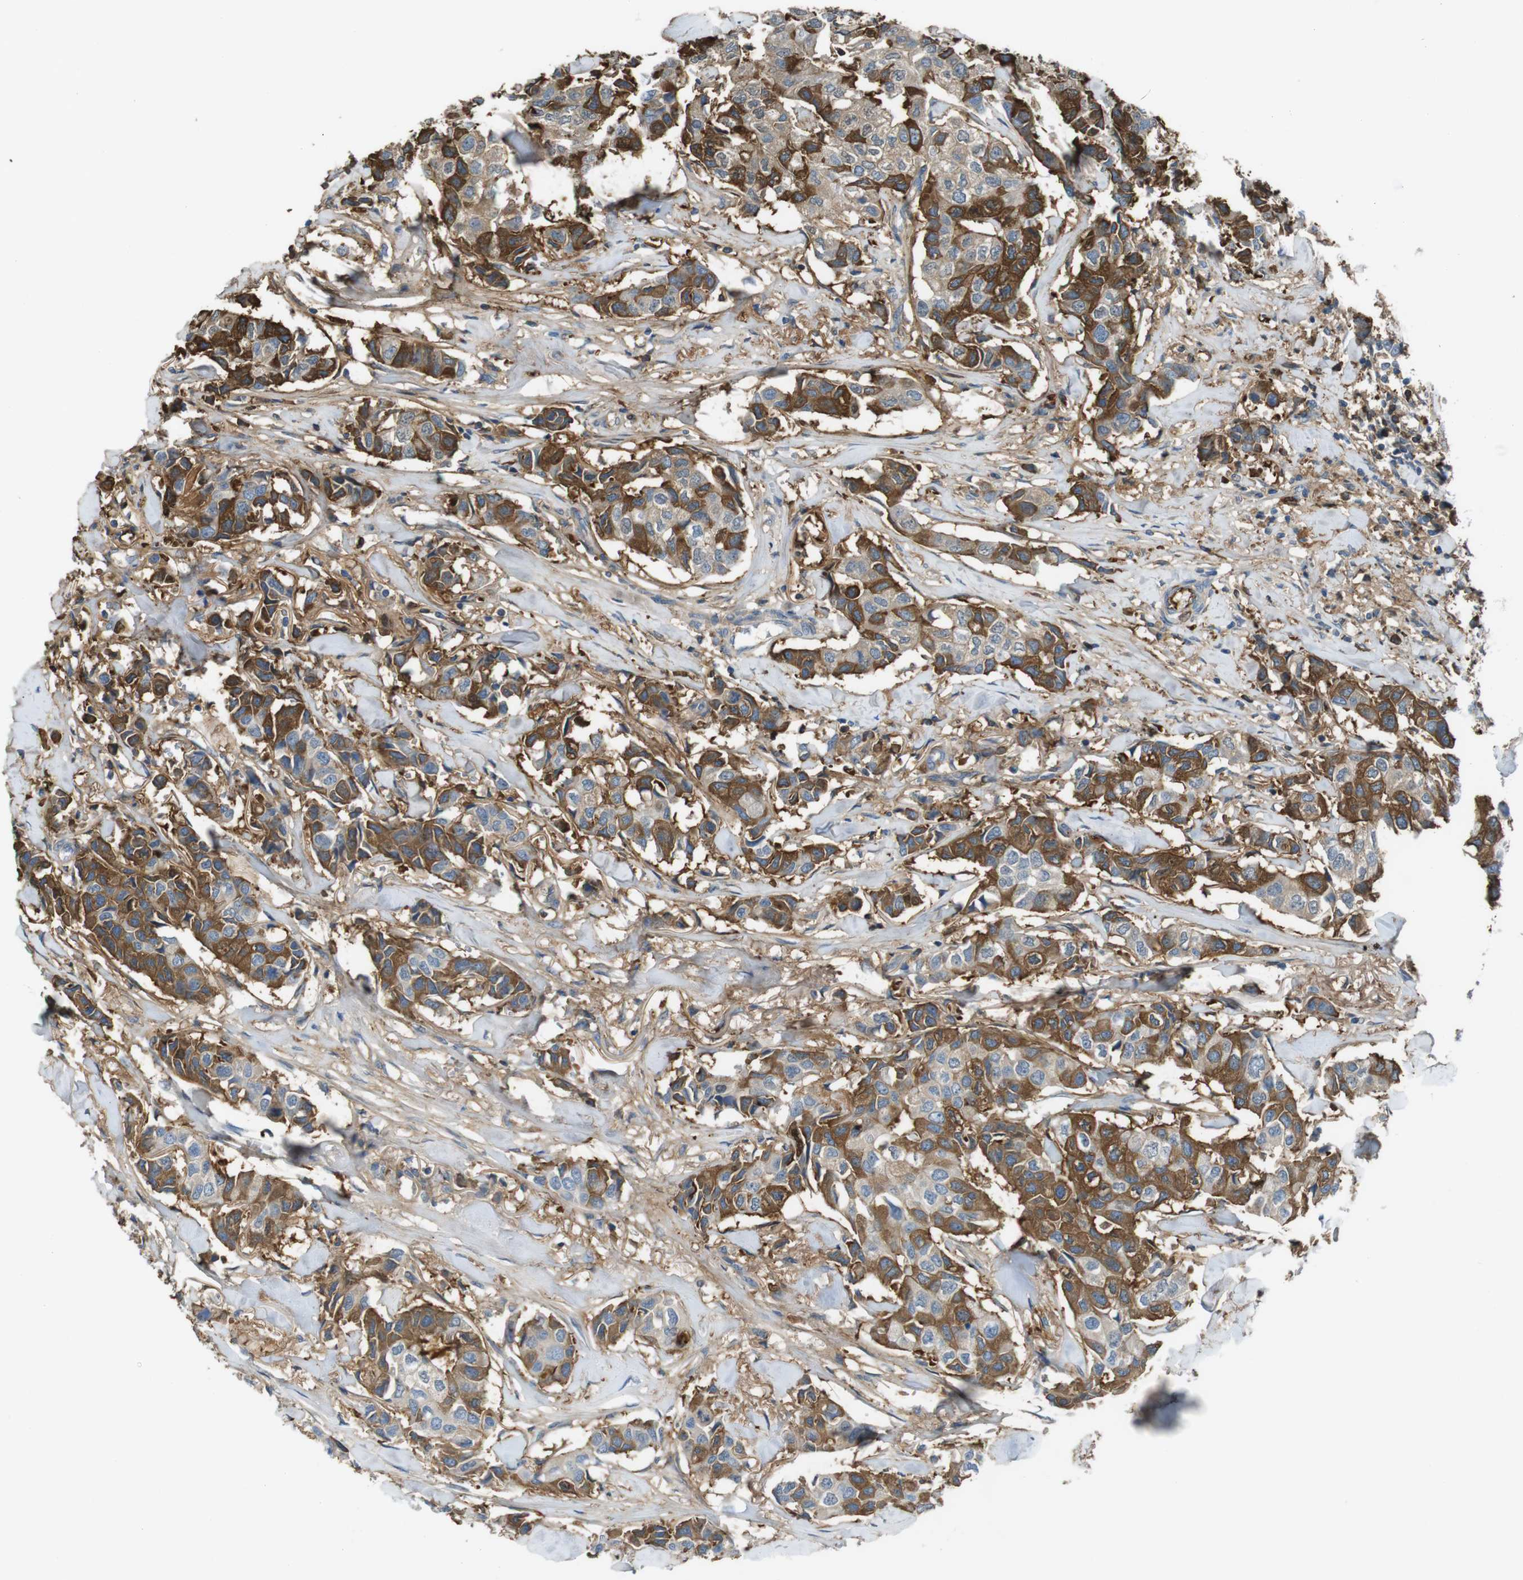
{"staining": {"intensity": "moderate", "quantity": ">75%", "location": "cytoplasmic/membranous"}, "tissue": "breast cancer", "cell_type": "Tumor cells", "image_type": "cancer", "snomed": [{"axis": "morphology", "description": "Duct carcinoma"}, {"axis": "topography", "description": "Breast"}], "caption": "Breast cancer (infiltrating ductal carcinoma) stained for a protein (brown) exhibits moderate cytoplasmic/membranous positive staining in about >75% of tumor cells.", "gene": "LTBP4", "patient": {"sex": "female", "age": 80}}